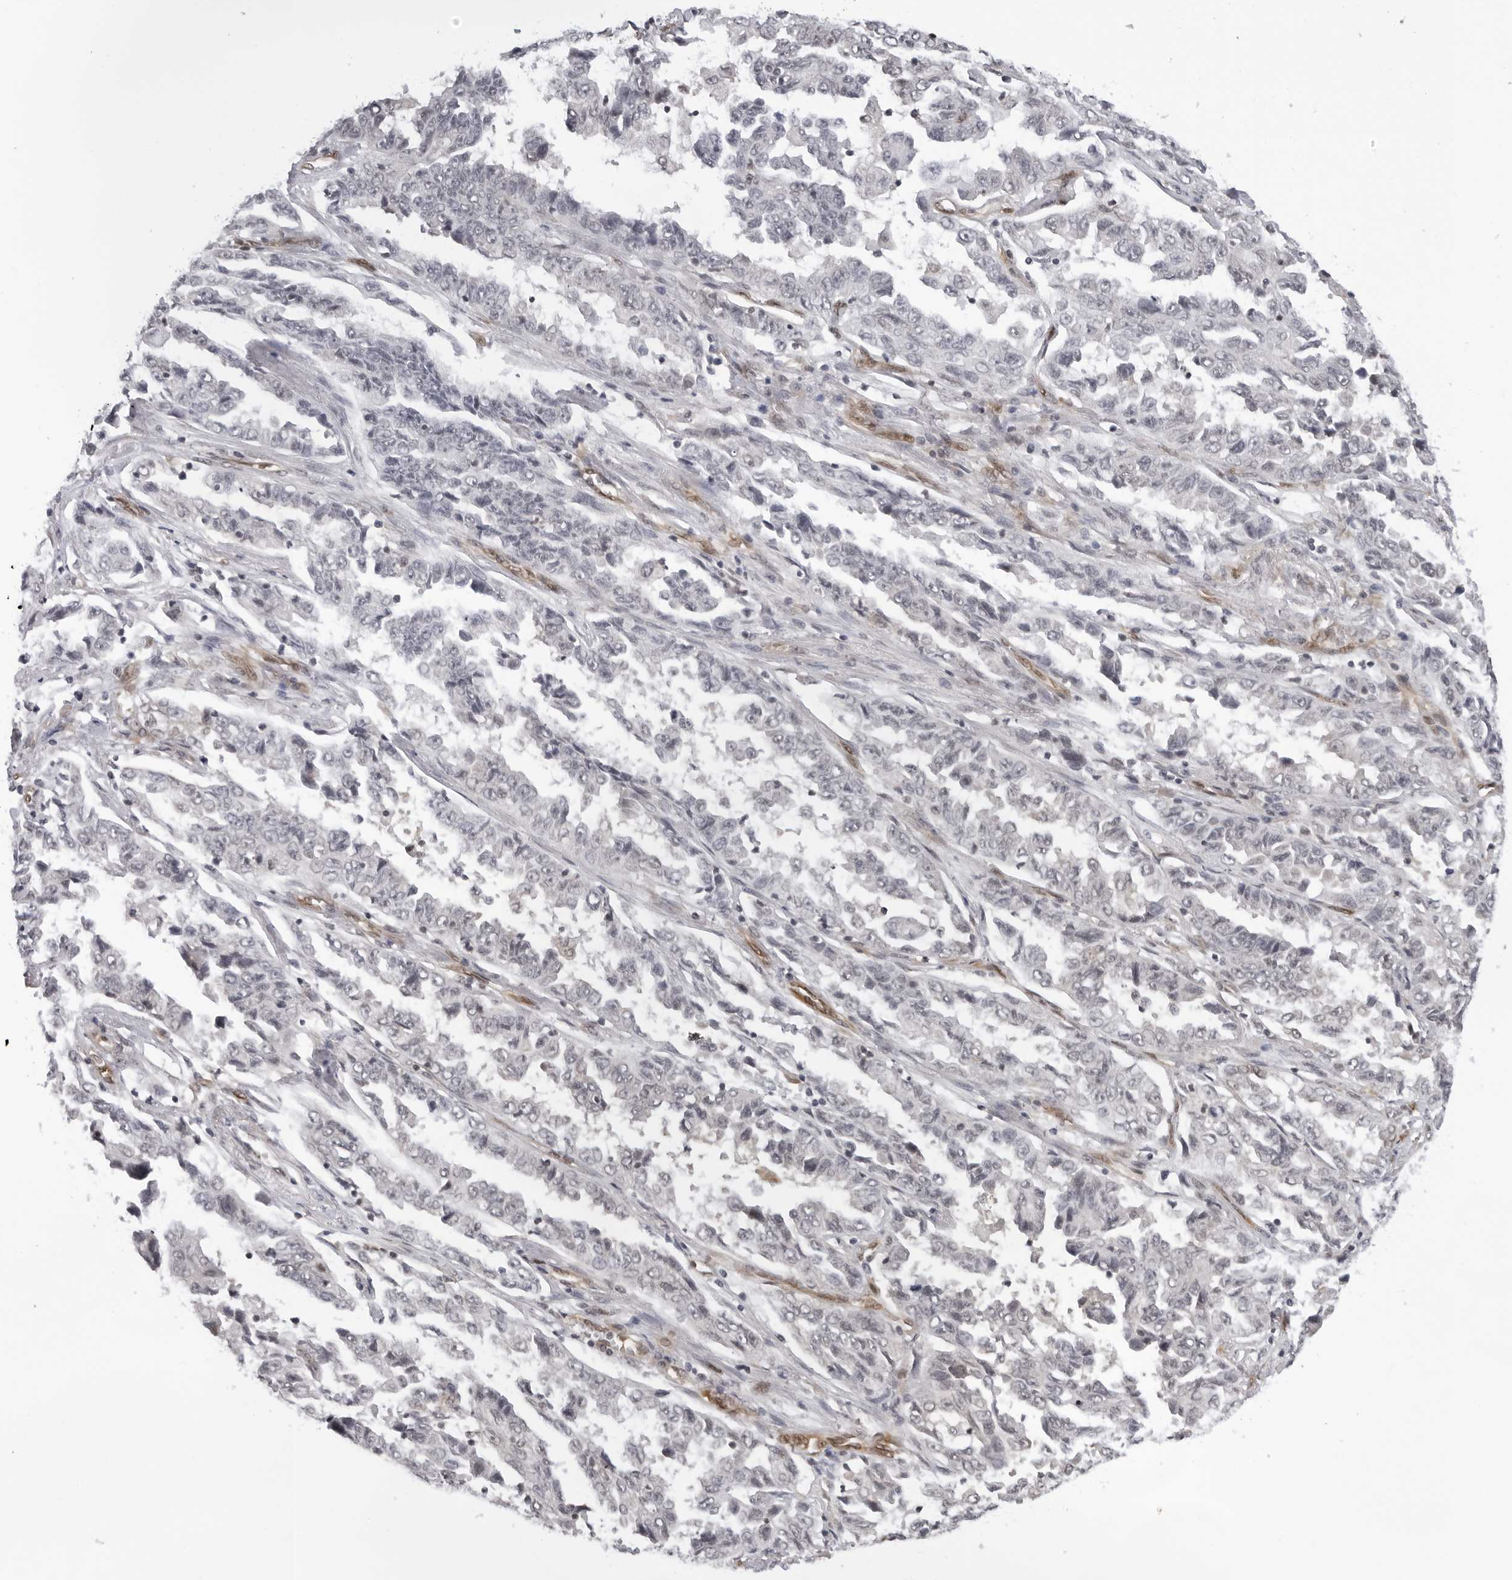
{"staining": {"intensity": "negative", "quantity": "none", "location": "none"}, "tissue": "lung cancer", "cell_type": "Tumor cells", "image_type": "cancer", "snomed": [{"axis": "morphology", "description": "Adenocarcinoma, NOS"}, {"axis": "topography", "description": "Lung"}], "caption": "Human lung cancer (adenocarcinoma) stained for a protein using immunohistochemistry (IHC) shows no positivity in tumor cells.", "gene": "CASP7", "patient": {"sex": "female", "age": 51}}